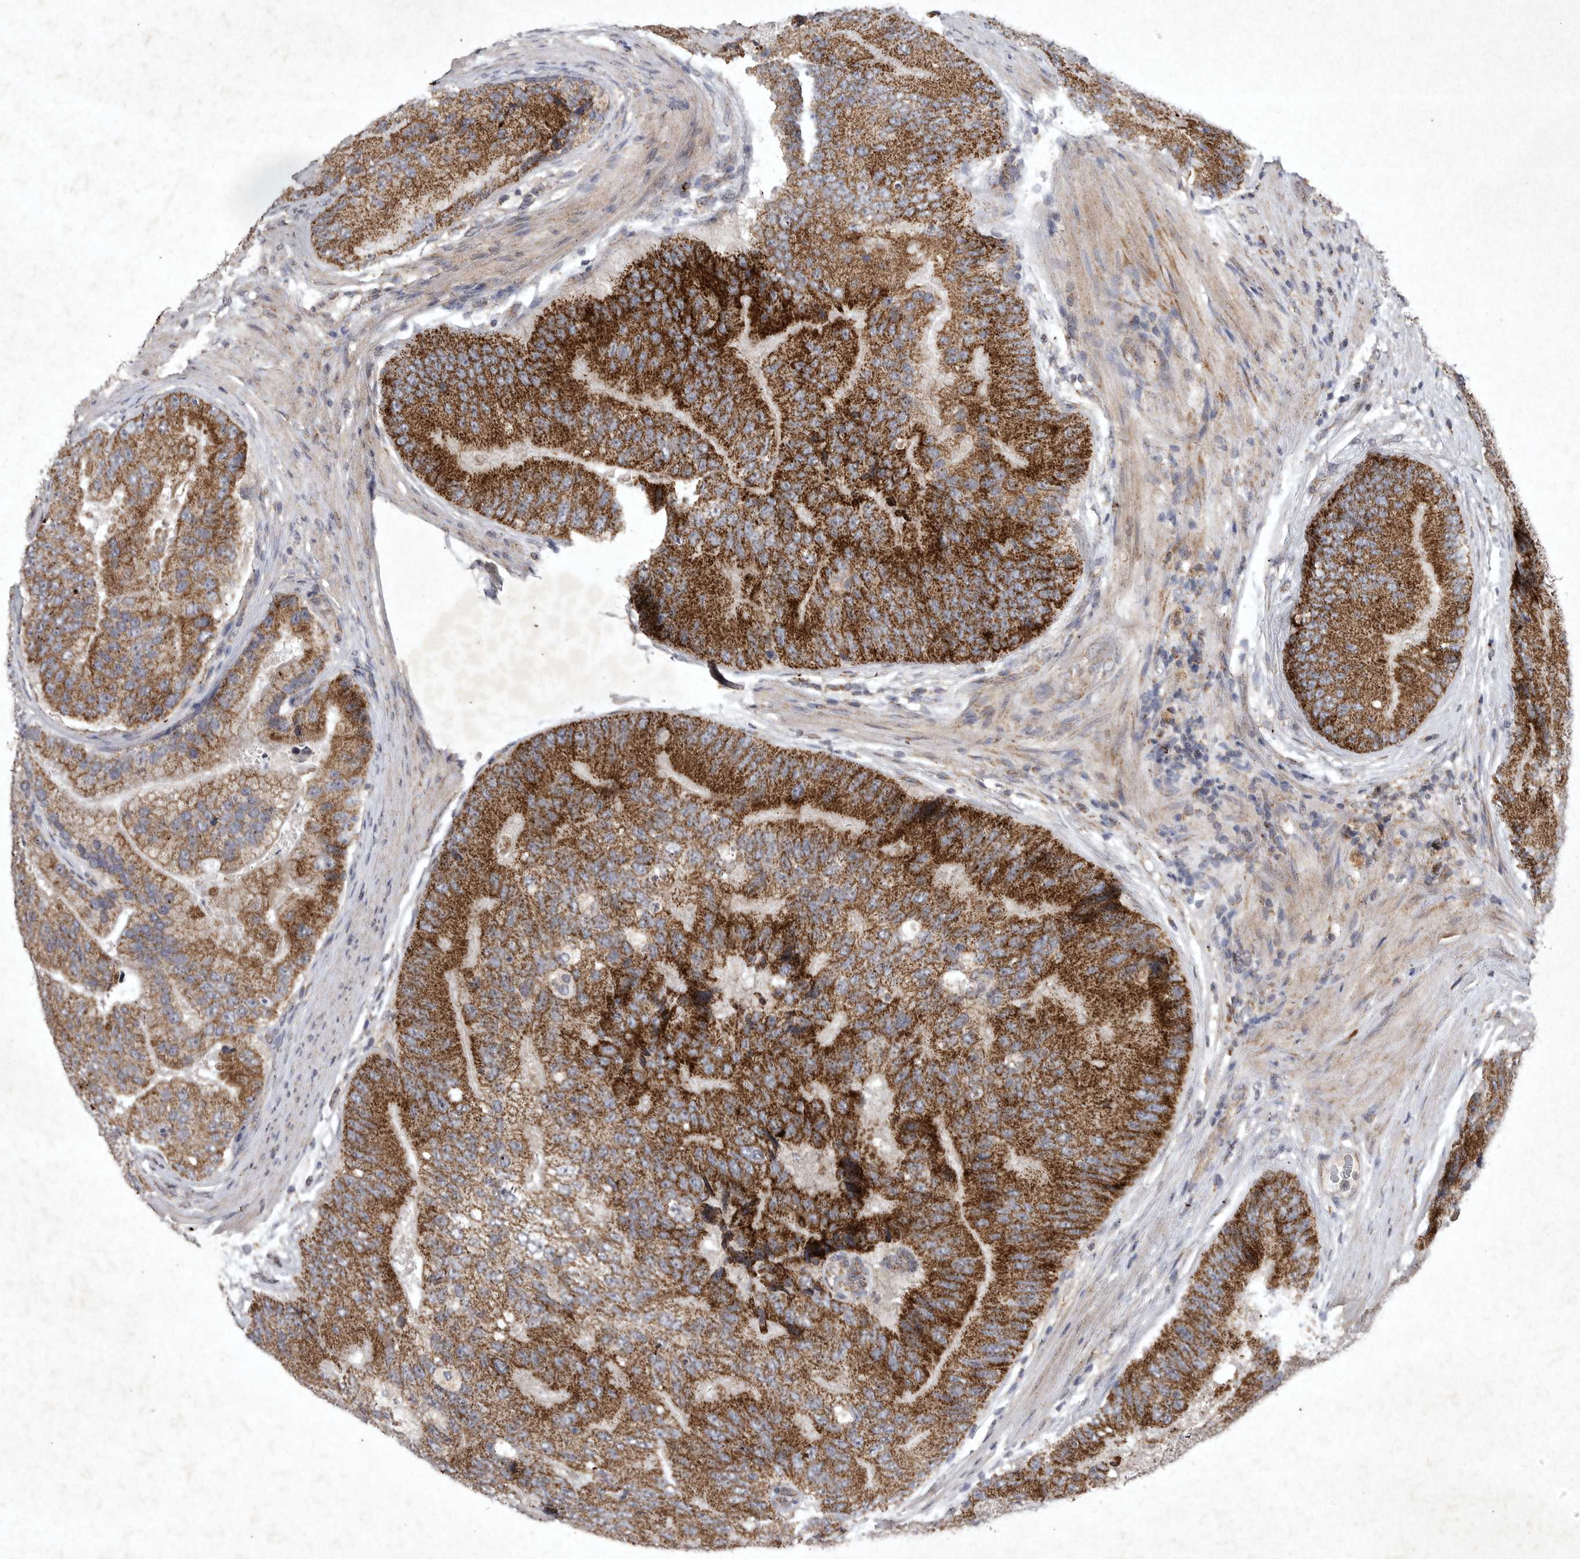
{"staining": {"intensity": "strong", "quantity": ">75%", "location": "cytoplasmic/membranous"}, "tissue": "prostate cancer", "cell_type": "Tumor cells", "image_type": "cancer", "snomed": [{"axis": "morphology", "description": "Adenocarcinoma, High grade"}, {"axis": "topography", "description": "Prostate"}], "caption": "DAB immunohistochemical staining of adenocarcinoma (high-grade) (prostate) shows strong cytoplasmic/membranous protein staining in approximately >75% of tumor cells.", "gene": "DDR1", "patient": {"sex": "male", "age": 70}}